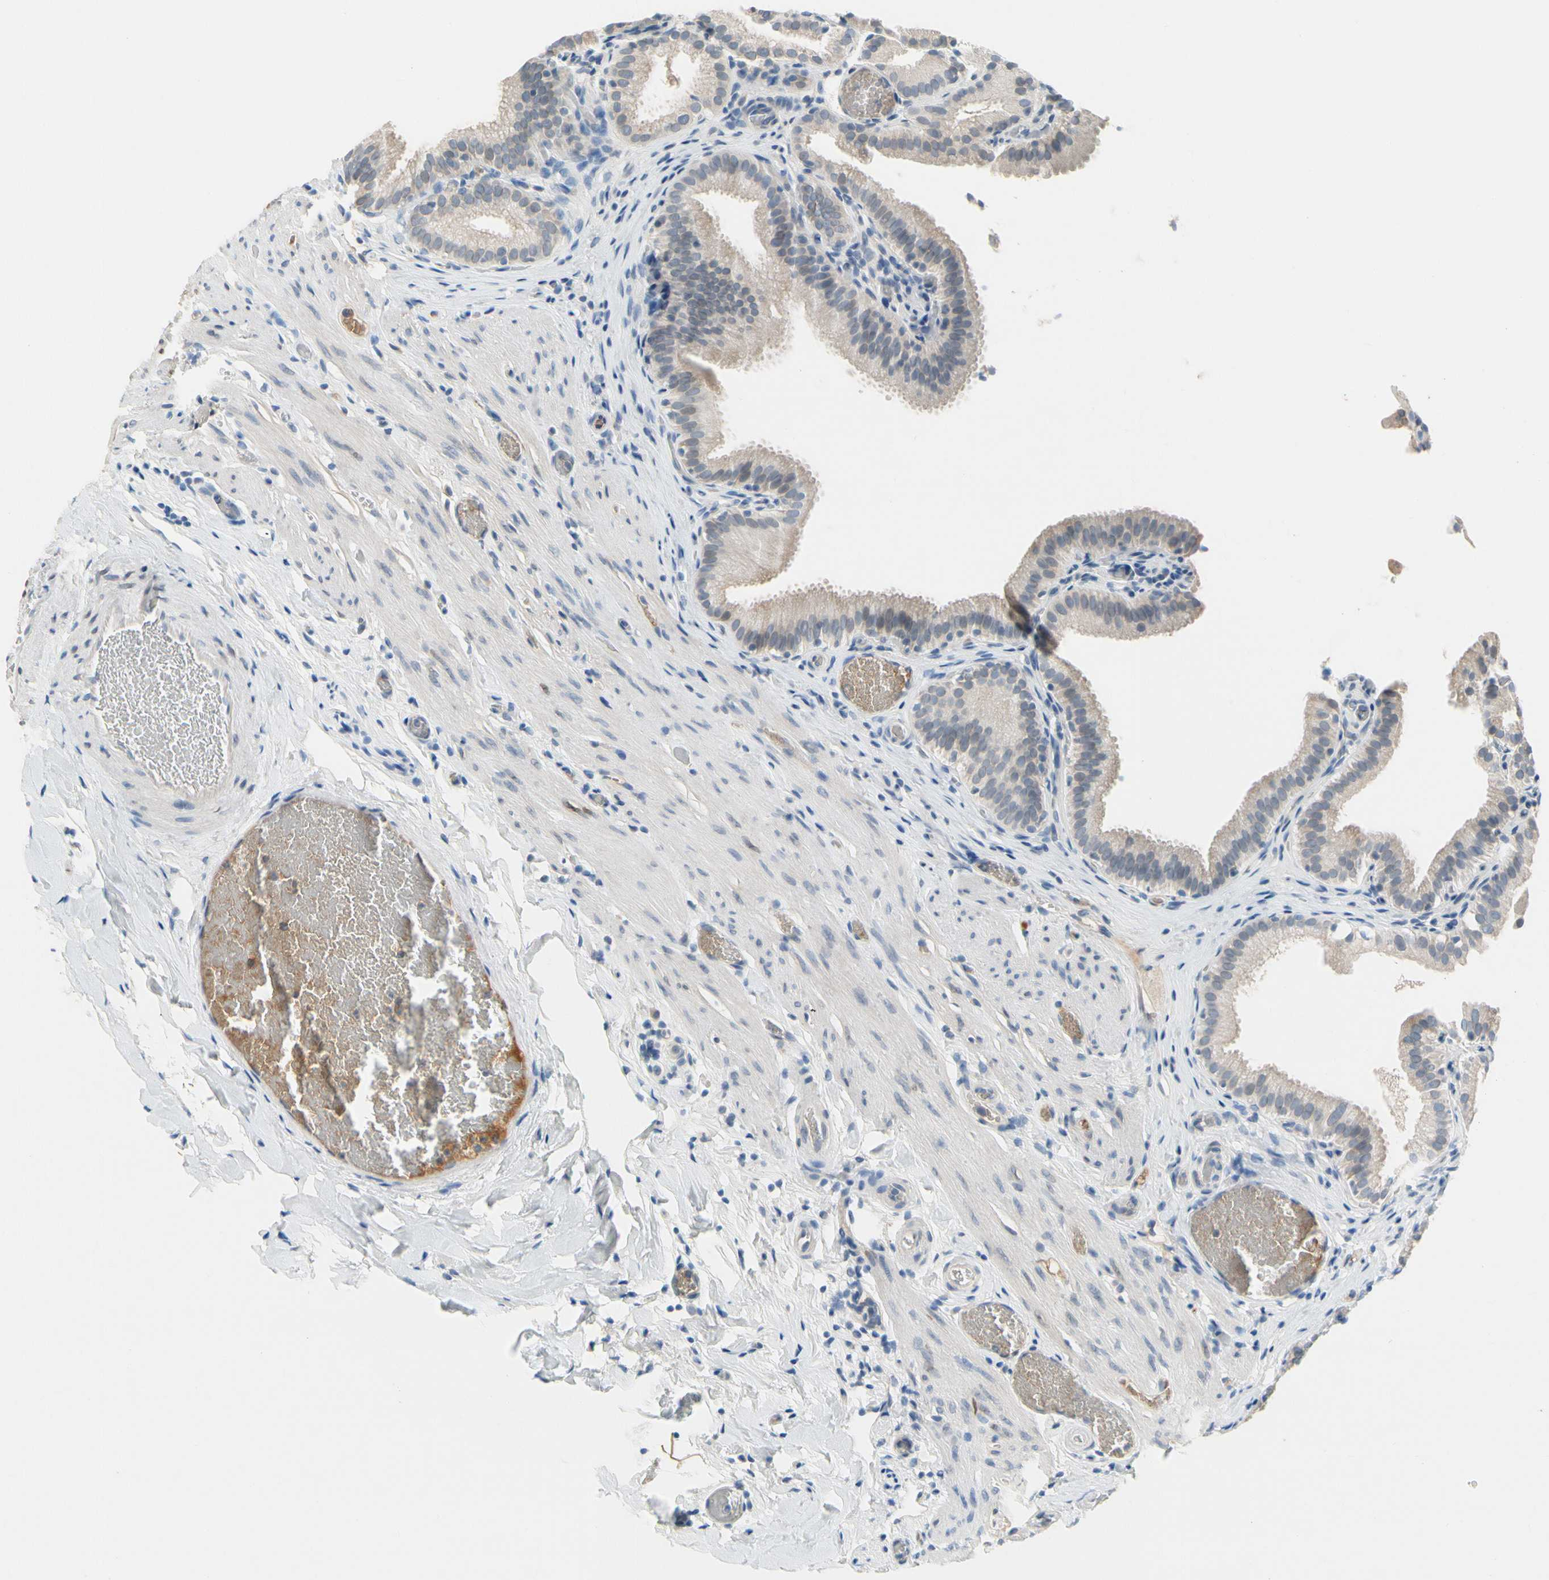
{"staining": {"intensity": "negative", "quantity": "none", "location": "none"}, "tissue": "gallbladder", "cell_type": "Glandular cells", "image_type": "normal", "snomed": [{"axis": "morphology", "description": "Normal tissue, NOS"}, {"axis": "topography", "description": "Gallbladder"}], "caption": "Immunohistochemical staining of unremarkable gallbladder exhibits no significant staining in glandular cells.", "gene": "CNDP1", "patient": {"sex": "male", "age": 54}}